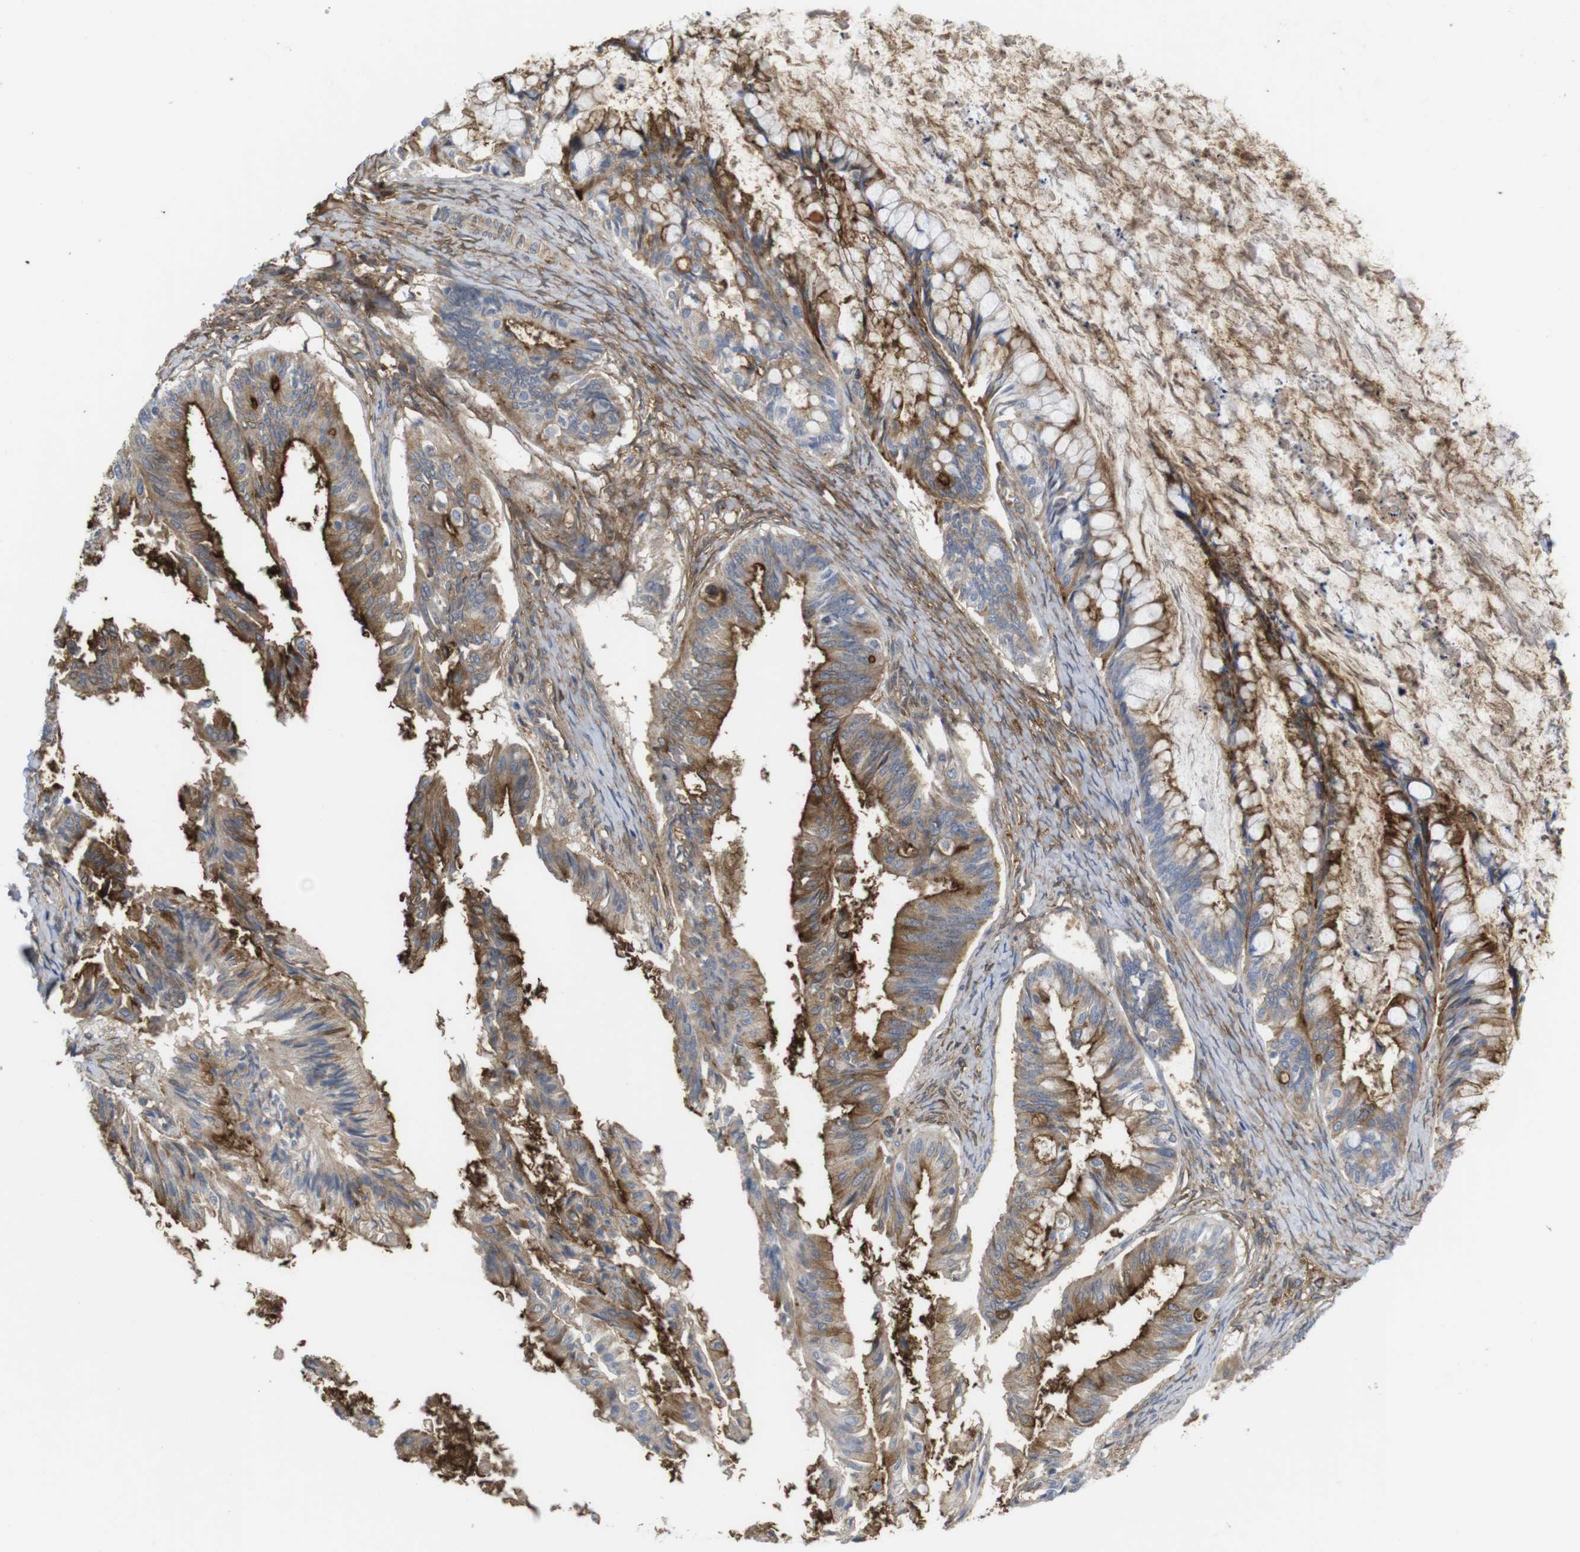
{"staining": {"intensity": "strong", "quantity": "25%-75%", "location": "cytoplasmic/membranous"}, "tissue": "ovarian cancer", "cell_type": "Tumor cells", "image_type": "cancer", "snomed": [{"axis": "morphology", "description": "Cystadenocarcinoma, mucinous, NOS"}, {"axis": "topography", "description": "Ovary"}], "caption": "A histopathology image of human ovarian mucinous cystadenocarcinoma stained for a protein shows strong cytoplasmic/membranous brown staining in tumor cells. Immunohistochemistry stains the protein of interest in brown and the nuclei are stained blue.", "gene": "CYBRD1", "patient": {"sex": "female", "age": 57}}